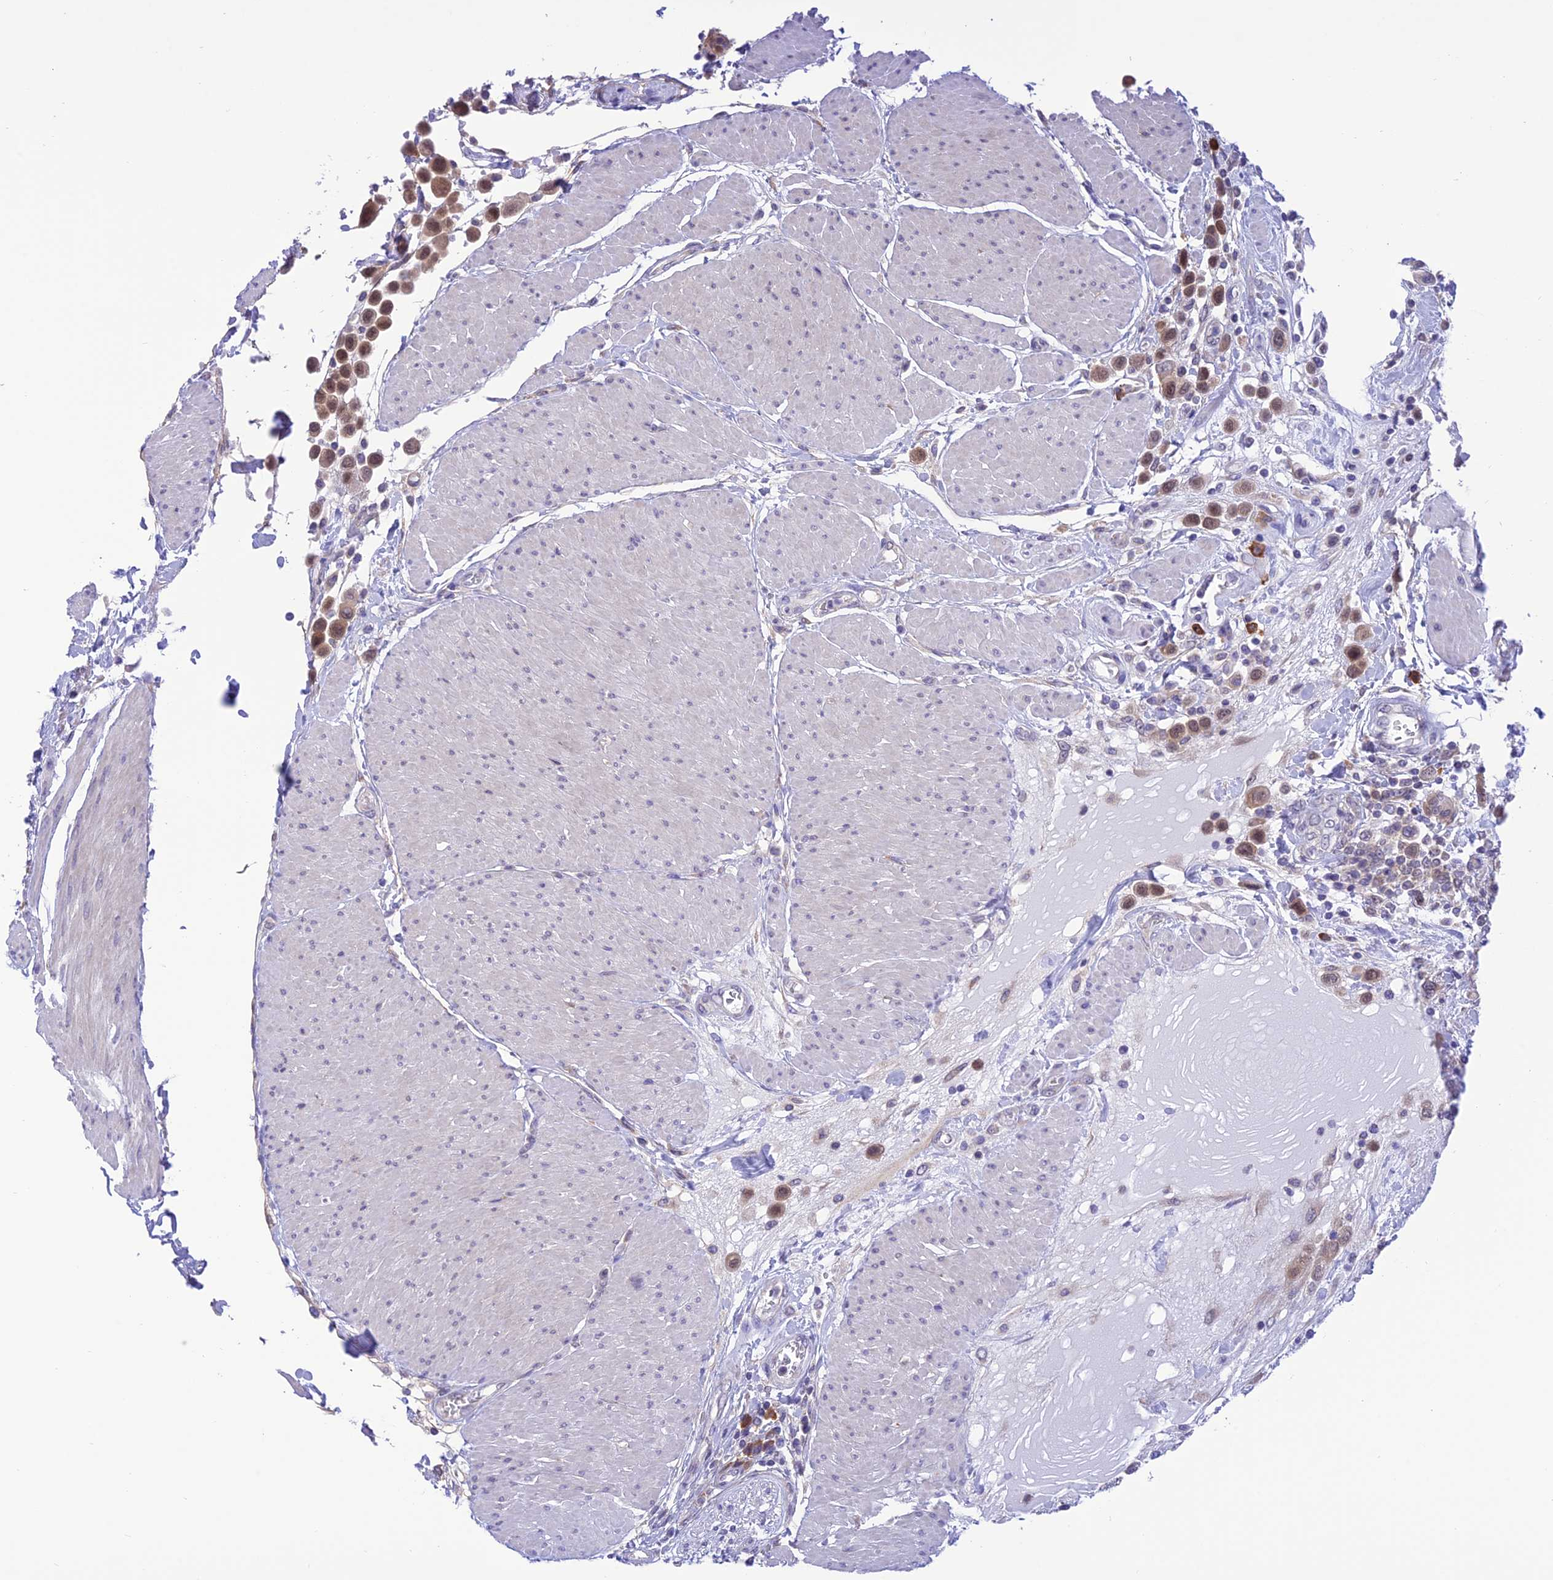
{"staining": {"intensity": "moderate", "quantity": ">75%", "location": "cytoplasmic/membranous,nuclear"}, "tissue": "urothelial cancer", "cell_type": "Tumor cells", "image_type": "cancer", "snomed": [{"axis": "morphology", "description": "Urothelial carcinoma, High grade"}, {"axis": "topography", "description": "Urinary bladder"}], "caption": "Approximately >75% of tumor cells in human urothelial carcinoma (high-grade) exhibit moderate cytoplasmic/membranous and nuclear protein positivity as visualized by brown immunohistochemical staining.", "gene": "RNF126", "patient": {"sex": "male", "age": 50}}